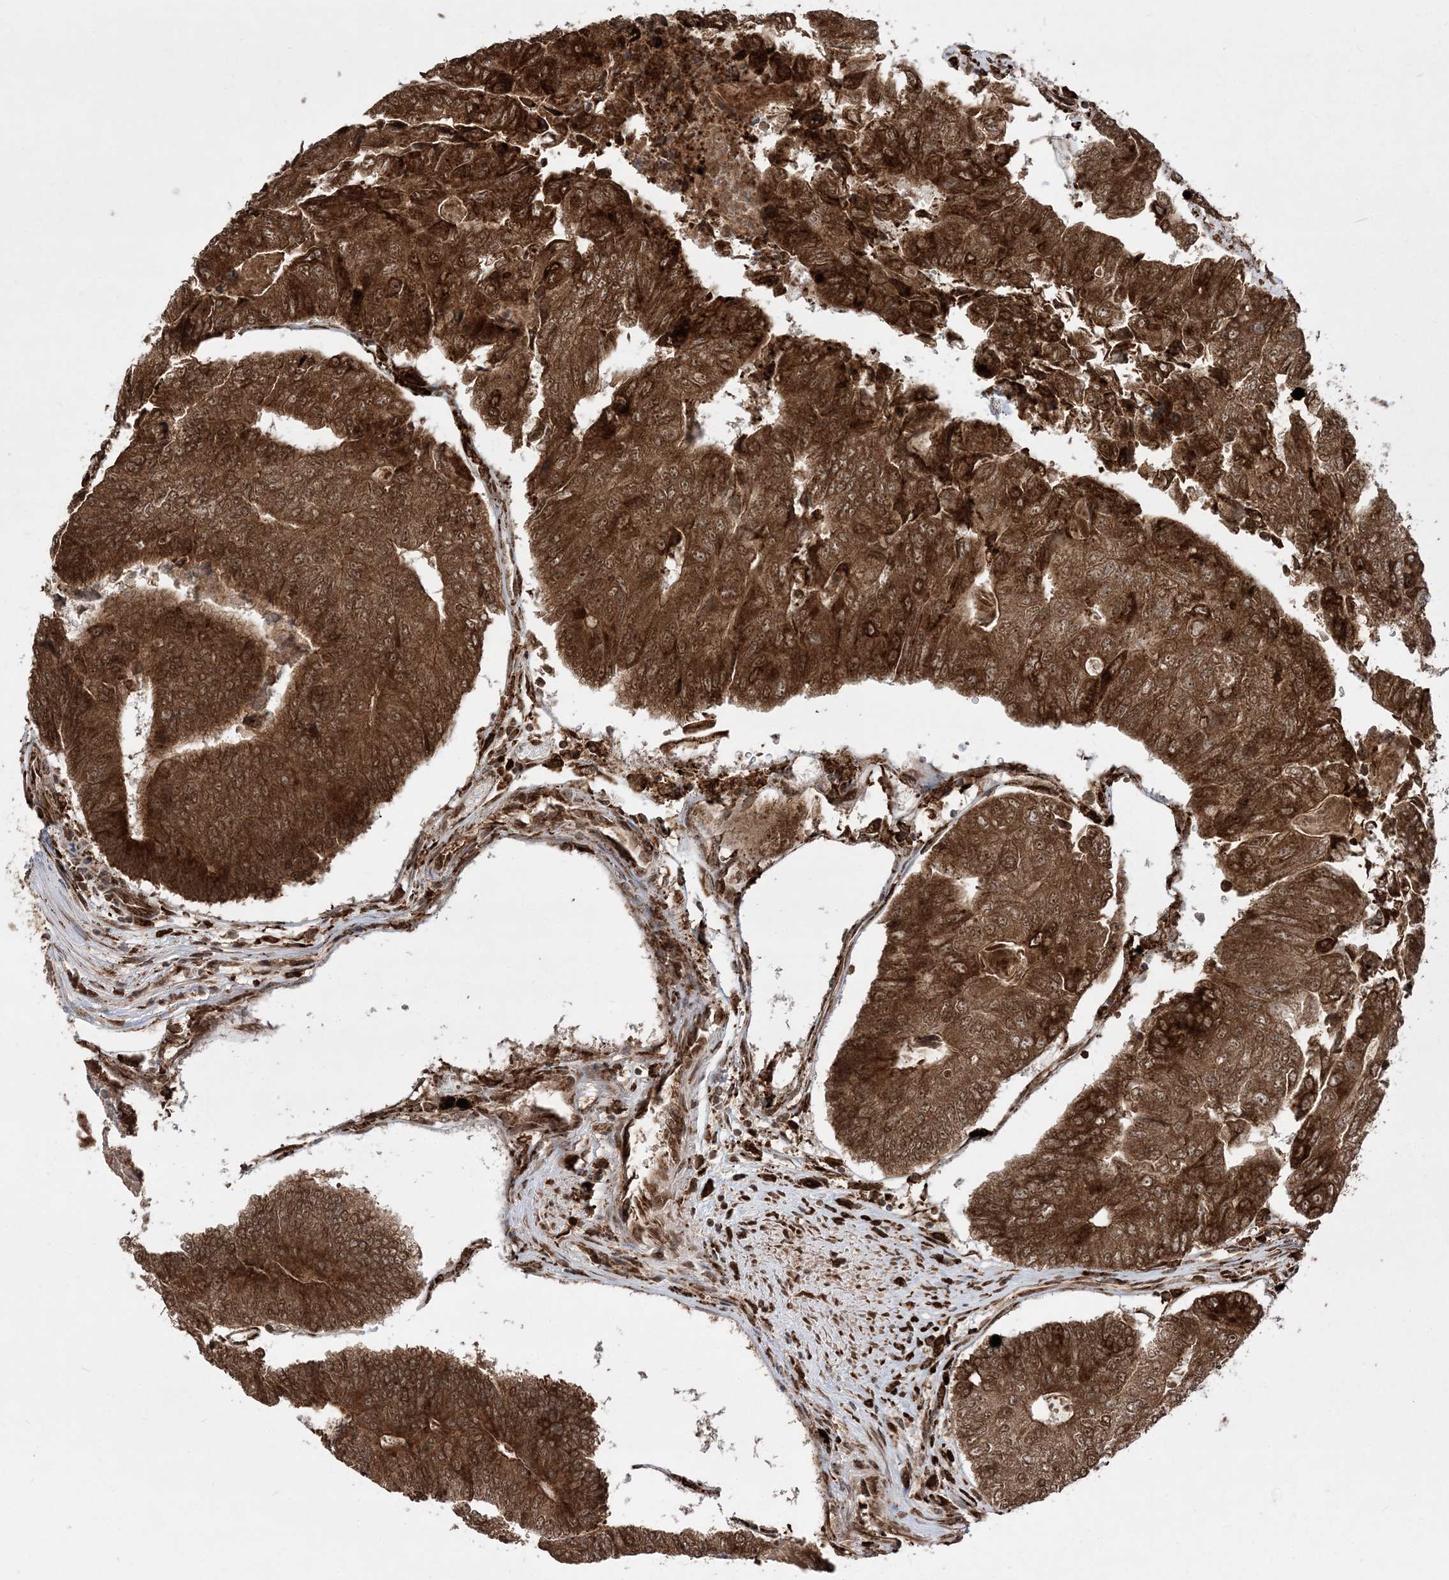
{"staining": {"intensity": "strong", "quantity": ">75%", "location": "cytoplasmic/membranous,nuclear"}, "tissue": "colorectal cancer", "cell_type": "Tumor cells", "image_type": "cancer", "snomed": [{"axis": "morphology", "description": "Adenocarcinoma, NOS"}, {"axis": "topography", "description": "Colon"}], "caption": "High-magnification brightfield microscopy of adenocarcinoma (colorectal) stained with DAB (brown) and counterstained with hematoxylin (blue). tumor cells exhibit strong cytoplasmic/membranous and nuclear expression is seen in approximately>75% of cells.", "gene": "EPC2", "patient": {"sex": "female", "age": 67}}